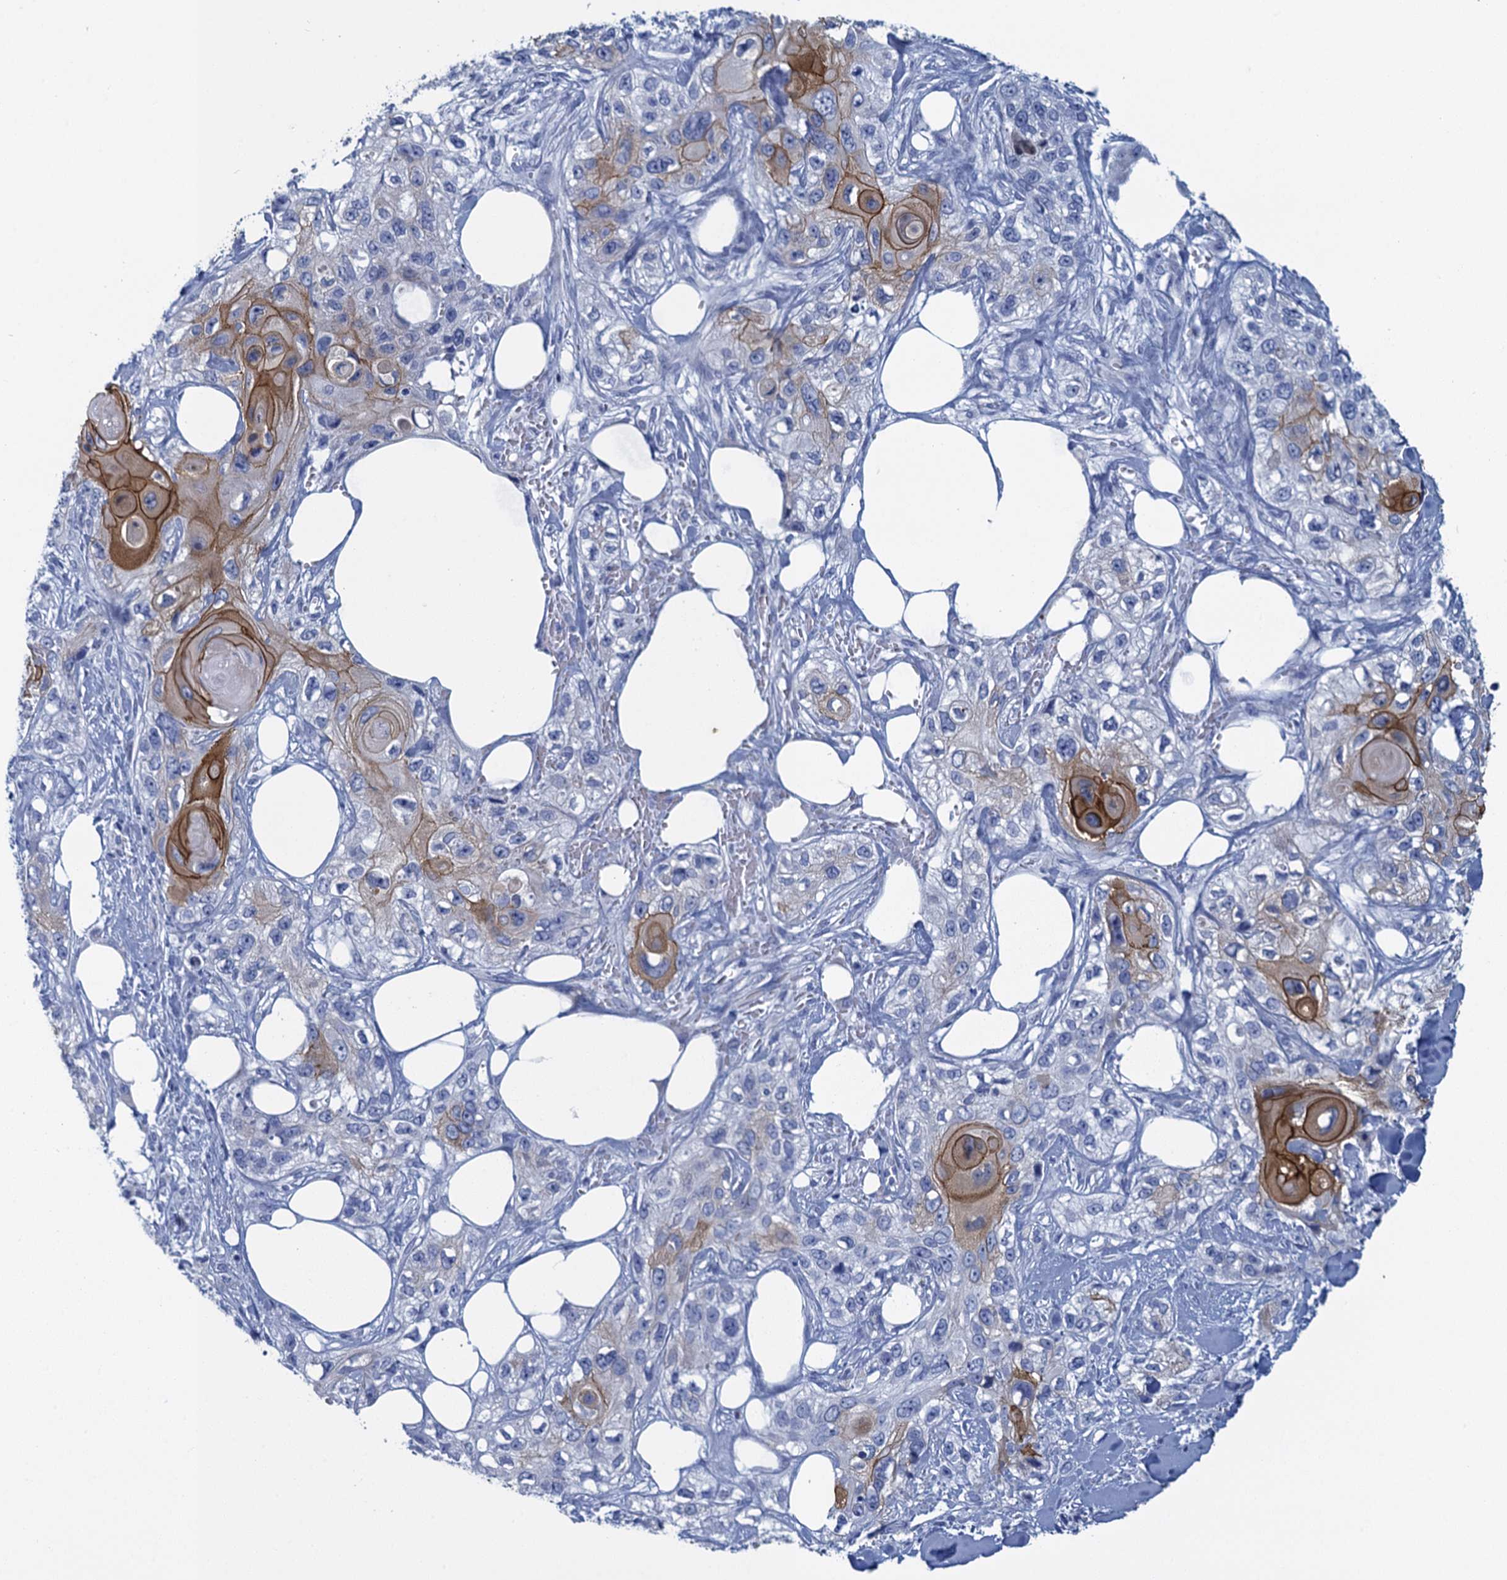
{"staining": {"intensity": "strong", "quantity": "<25%", "location": "cytoplasmic/membranous"}, "tissue": "skin cancer", "cell_type": "Tumor cells", "image_type": "cancer", "snomed": [{"axis": "morphology", "description": "Normal tissue, NOS"}, {"axis": "morphology", "description": "Squamous cell carcinoma, NOS"}, {"axis": "topography", "description": "Skin"}], "caption": "Skin squamous cell carcinoma stained with IHC exhibits strong cytoplasmic/membranous positivity in about <25% of tumor cells.", "gene": "SCEL", "patient": {"sex": "male", "age": 72}}